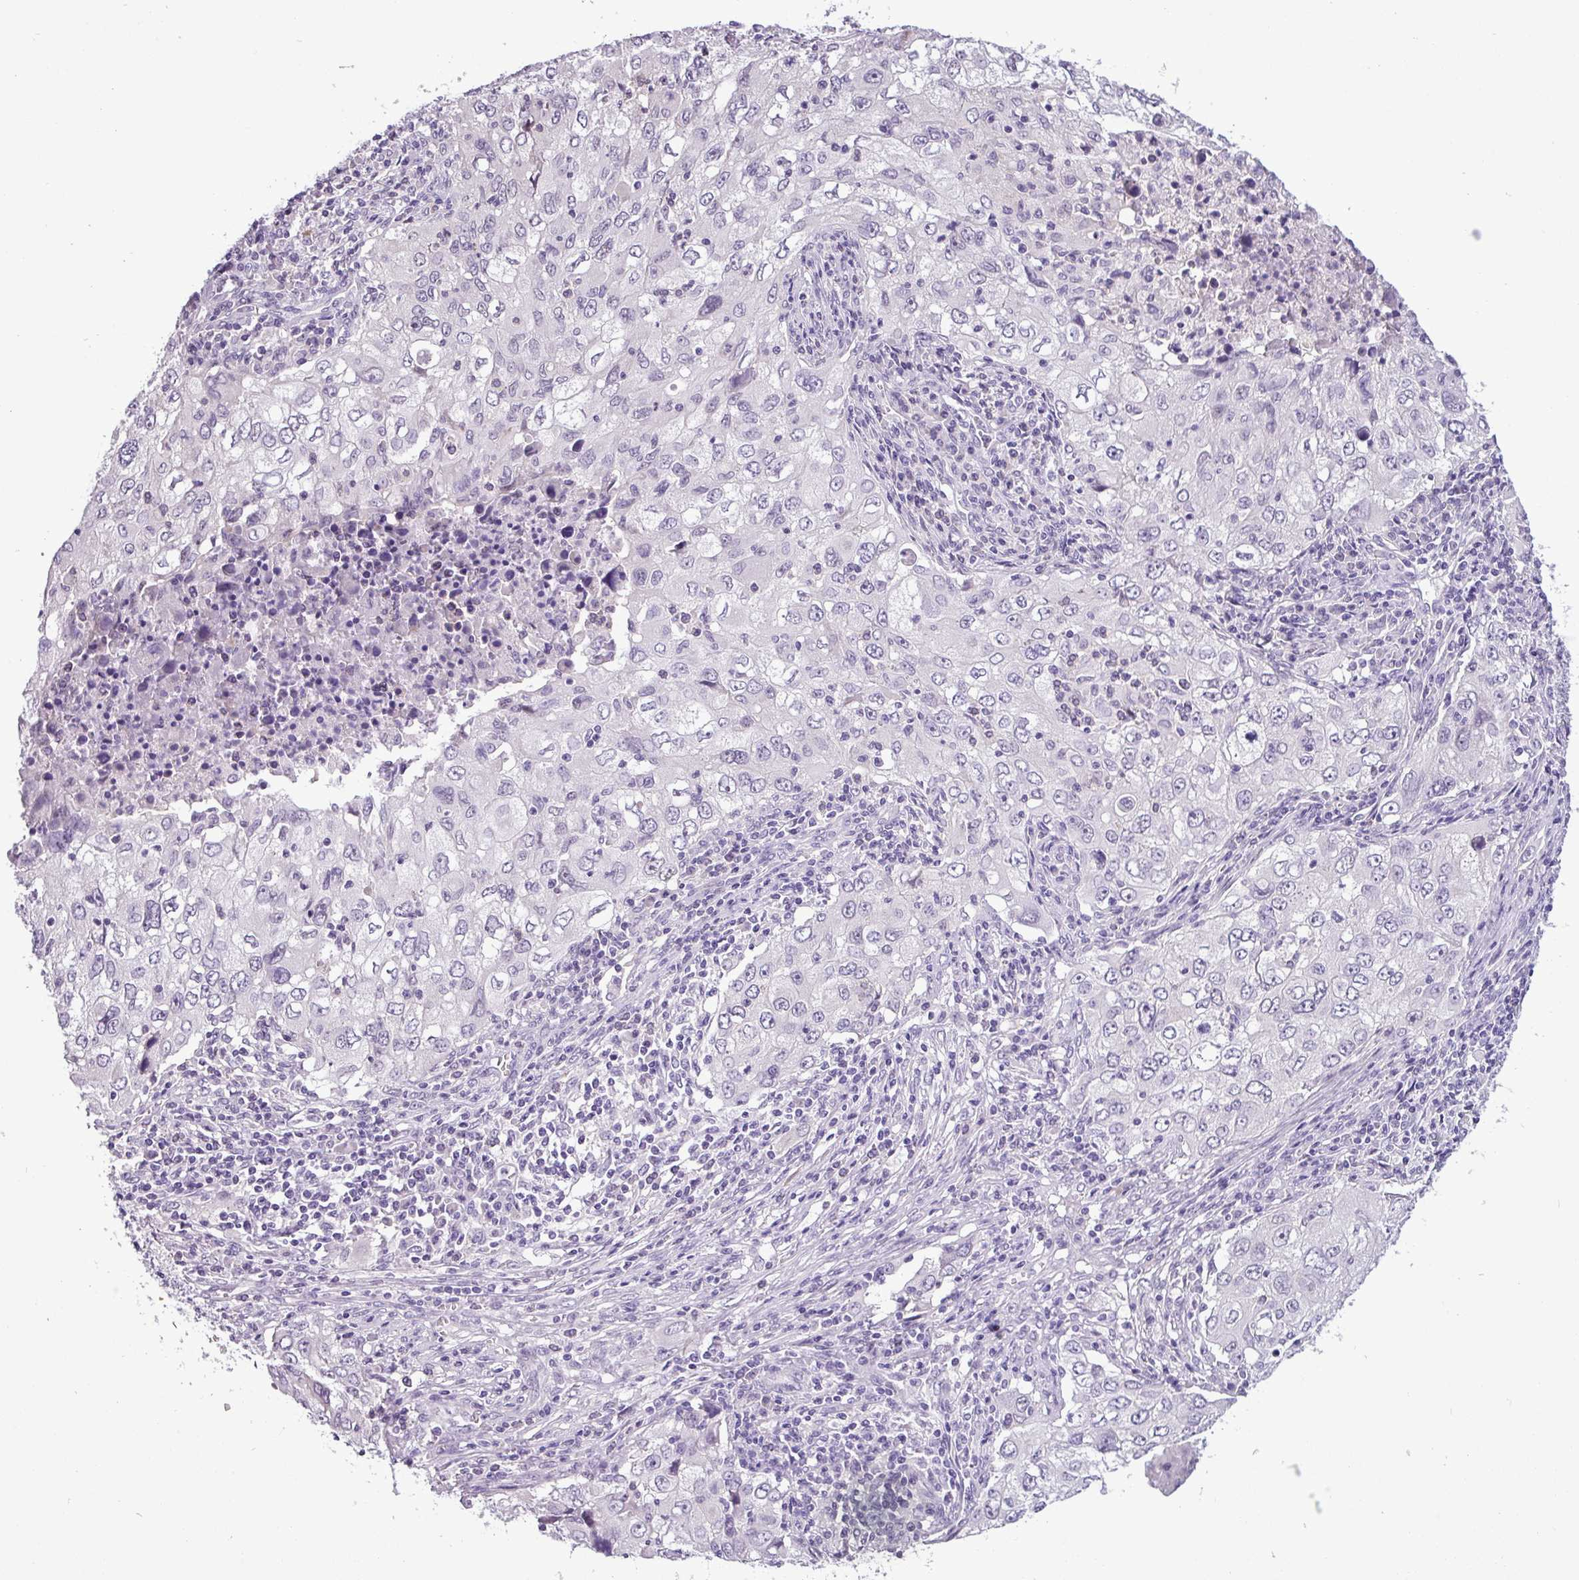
{"staining": {"intensity": "negative", "quantity": "none", "location": "none"}, "tissue": "lung cancer", "cell_type": "Tumor cells", "image_type": "cancer", "snomed": [{"axis": "morphology", "description": "Adenocarcinoma, NOS"}, {"axis": "morphology", "description": "Adenocarcinoma, metastatic, NOS"}, {"axis": "topography", "description": "Lymph node"}, {"axis": "topography", "description": "Lung"}], "caption": "Protein analysis of metastatic adenocarcinoma (lung) reveals no significant expression in tumor cells.", "gene": "PNLDC1", "patient": {"sex": "female", "age": 42}}